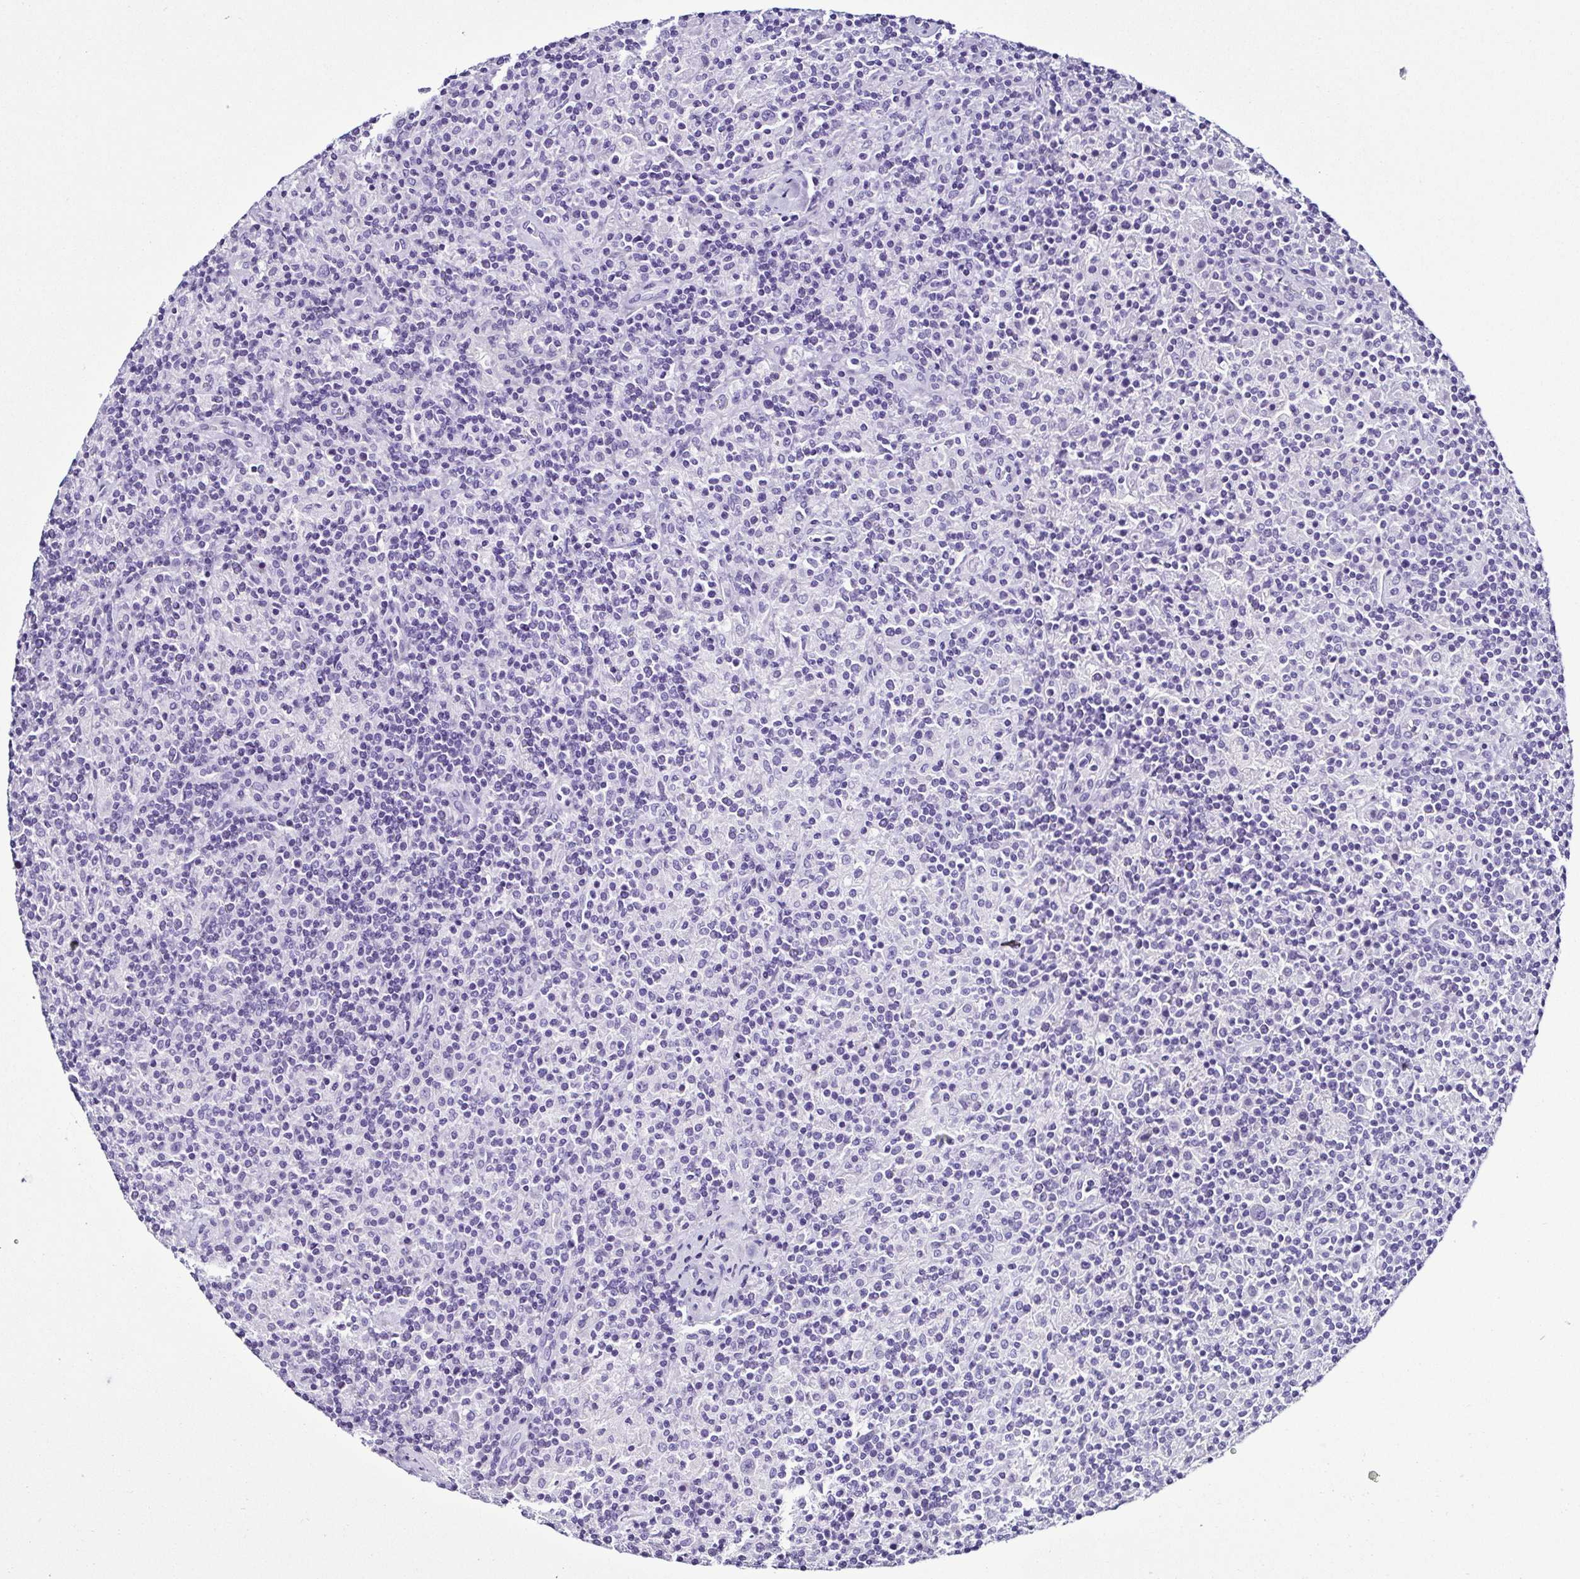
{"staining": {"intensity": "negative", "quantity": "none", "location": "none"}, "tissue": "lymphoma", "cell_type": "Tumor cells", "image_type": "cancer", "snomed": [{"axis": "morphology", "description": "Hodgkin's disease, NOS"}, {"axis": "topography", "description": "Lymph node"}], "caption": "Protein analysis of Hodgkin's disease reveals no significant staining in tumor cells.", "gene": "SRL", "patient": {"sex": "male", "age": 70}}